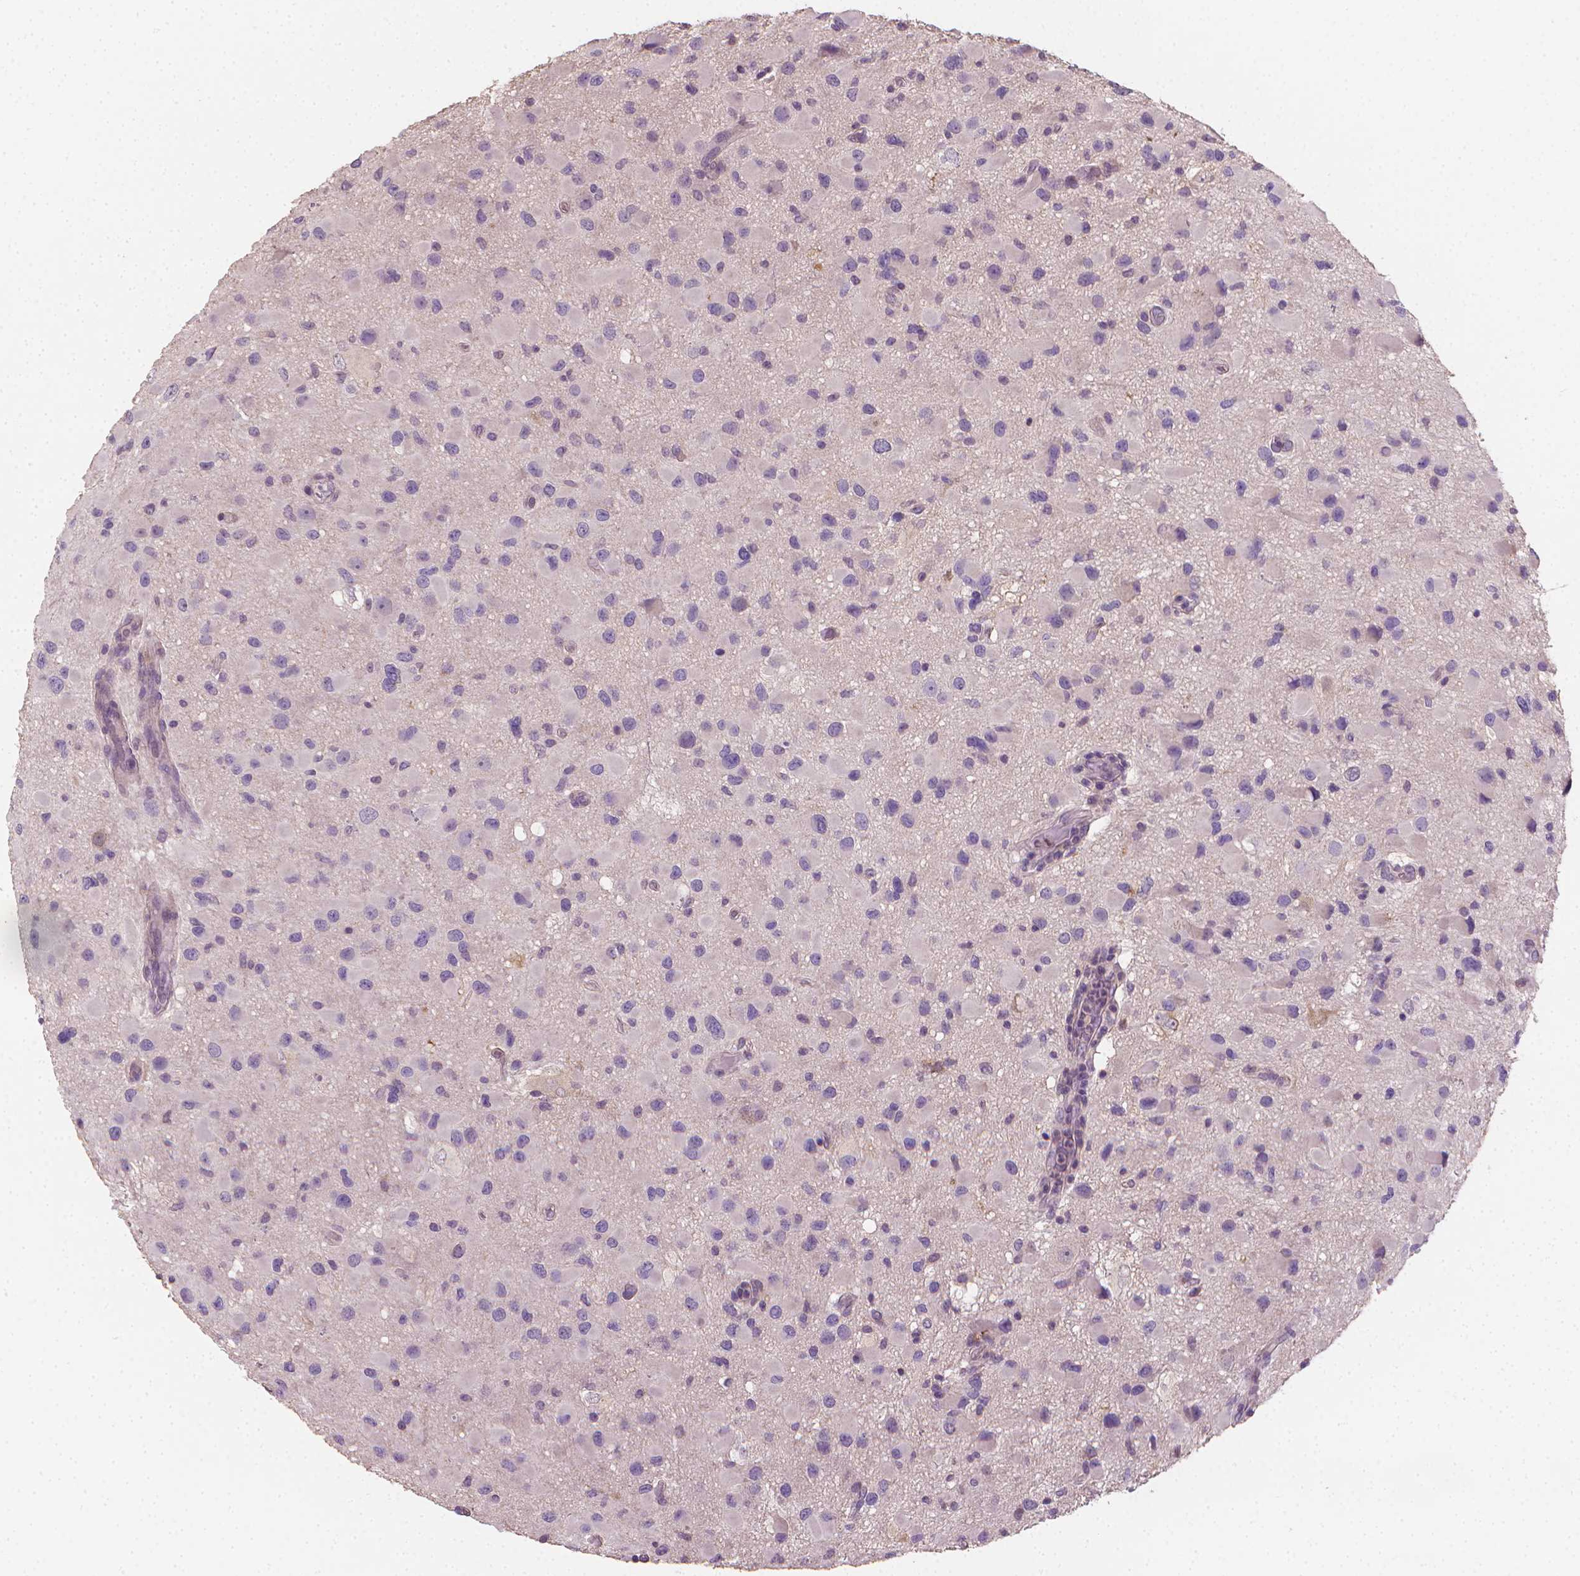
{"staining": {"intensity": "negative", "quantity": "none", "location": "none"}, "tissue": "glioma", "cell_type": "Tumor cells", "image_type": "cancer", "snomed": [{"axis": "morphology", "description": "Glioma, malignant, Low grade"}, {"axis": "topography", "description": "Brain"}], "caption": "Immunohistochemistry histopathology image of malignant glioma (low-grade) stained for a protein (brown), which exhibits no staining in tumor cells. Nuclei are stained in blue.", "gene": "CATIP", "patient": {"sex": "female", "age": 32}}